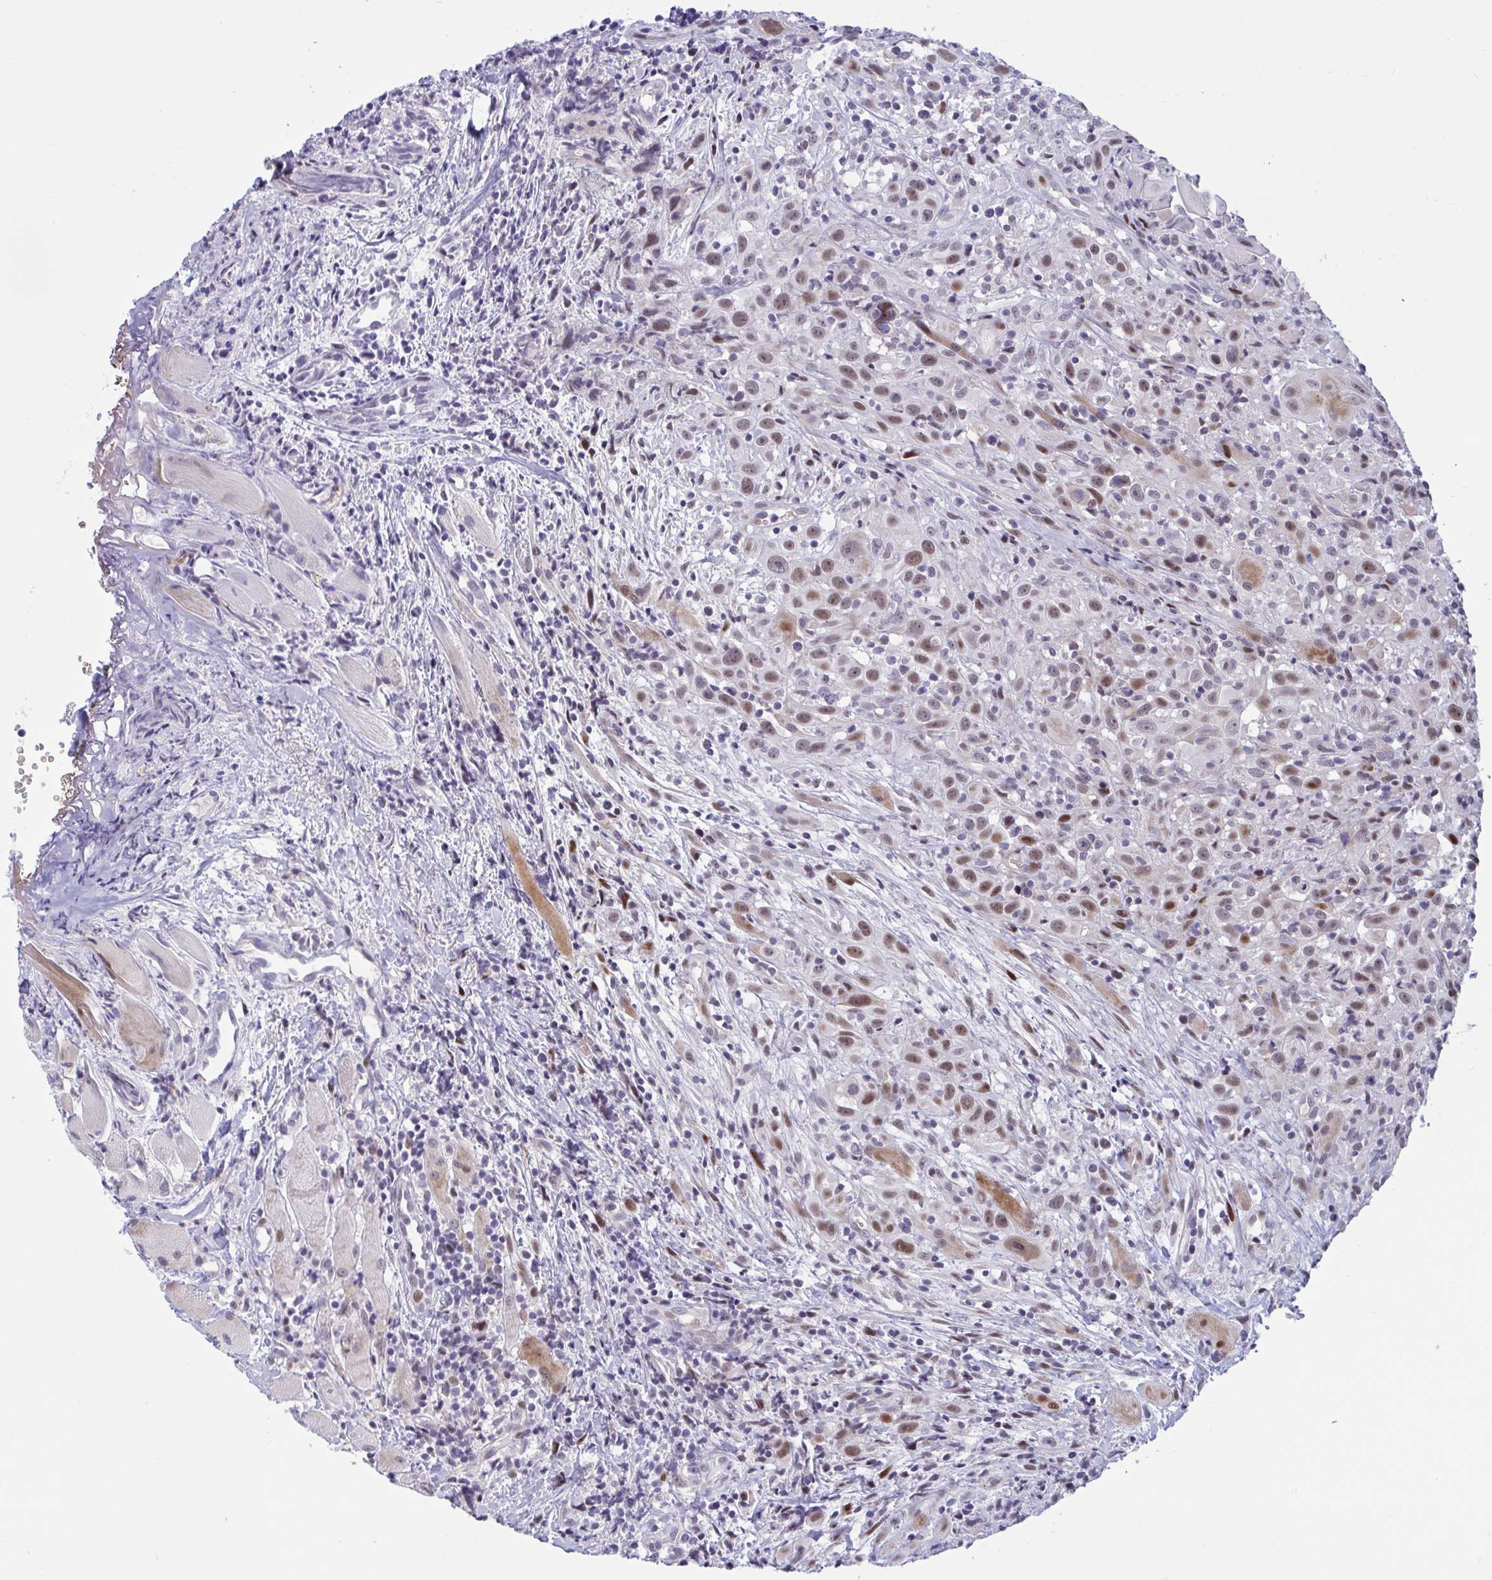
{"staining": {"intensity": "moderate", "quantity": ">75%", "location": "nuclear"}, "tissue": "head and neck cancer", "cell_type": "Tumor cells", "image_type": "cancer", "snomed": [{"axis": "morphology", "description": "Squamous cell carcinoma, NOS"}, {"axis": "topography", "description": "Head-Neck"}], "caption": "Squamous cell carcinoma (head and neck) stained with DAB (3,3'-diaminobenzidine) immunohistochemistry (IHC) displays medium levels of moderate nuclear staining in approximately >75% of tumor cells.", "gene": "RBL1", "patient": {"sex": "female", "age": 95}}